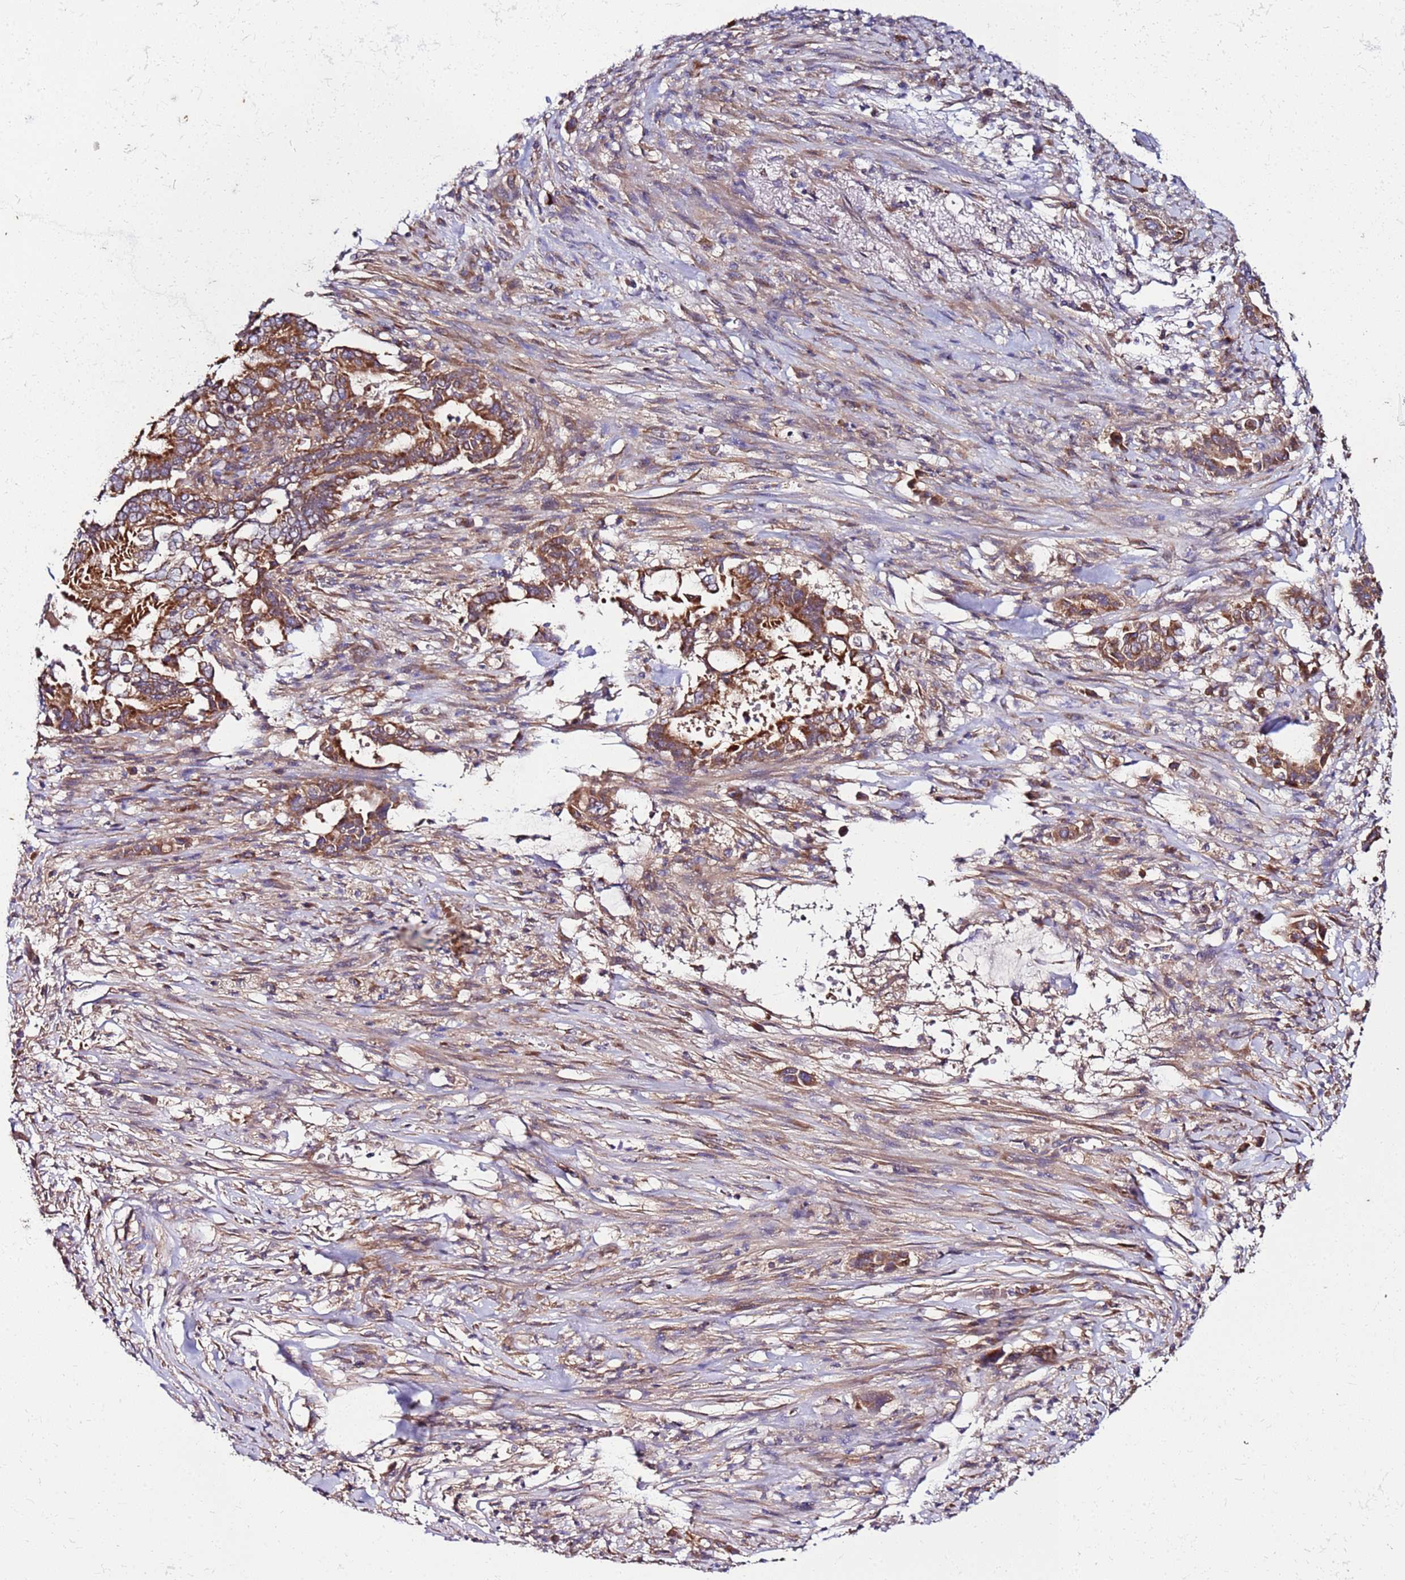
{"staining": {"intensity": "strong", "quantity": ">75%", "location": "cytoplasmic/membranous"}, "tissue": "pancreatic cancer", "cell_type": "Tumor cells", "image_type": "cancer", "snomed": [{"axis": "morphology", "description": "Adenocarcinoma, NOS"}, {"axis": "topography", "description": "Pancreas"}], "caption": "The photomicrograph exhibits staining of adenocarcinoma (pancreatic), revealing strong cytoplasmic/membranous protein staining (brown color) within tumor cells. The staining was performed using DAB (3,3'-diaminobenzidine) to visualize the protein expression in brown, while the nuclei were stained in blue with hematoxylin (Magnification: 20x).", "gene": "C19orf12", "patient": {"sex": "male", "age": 68}}